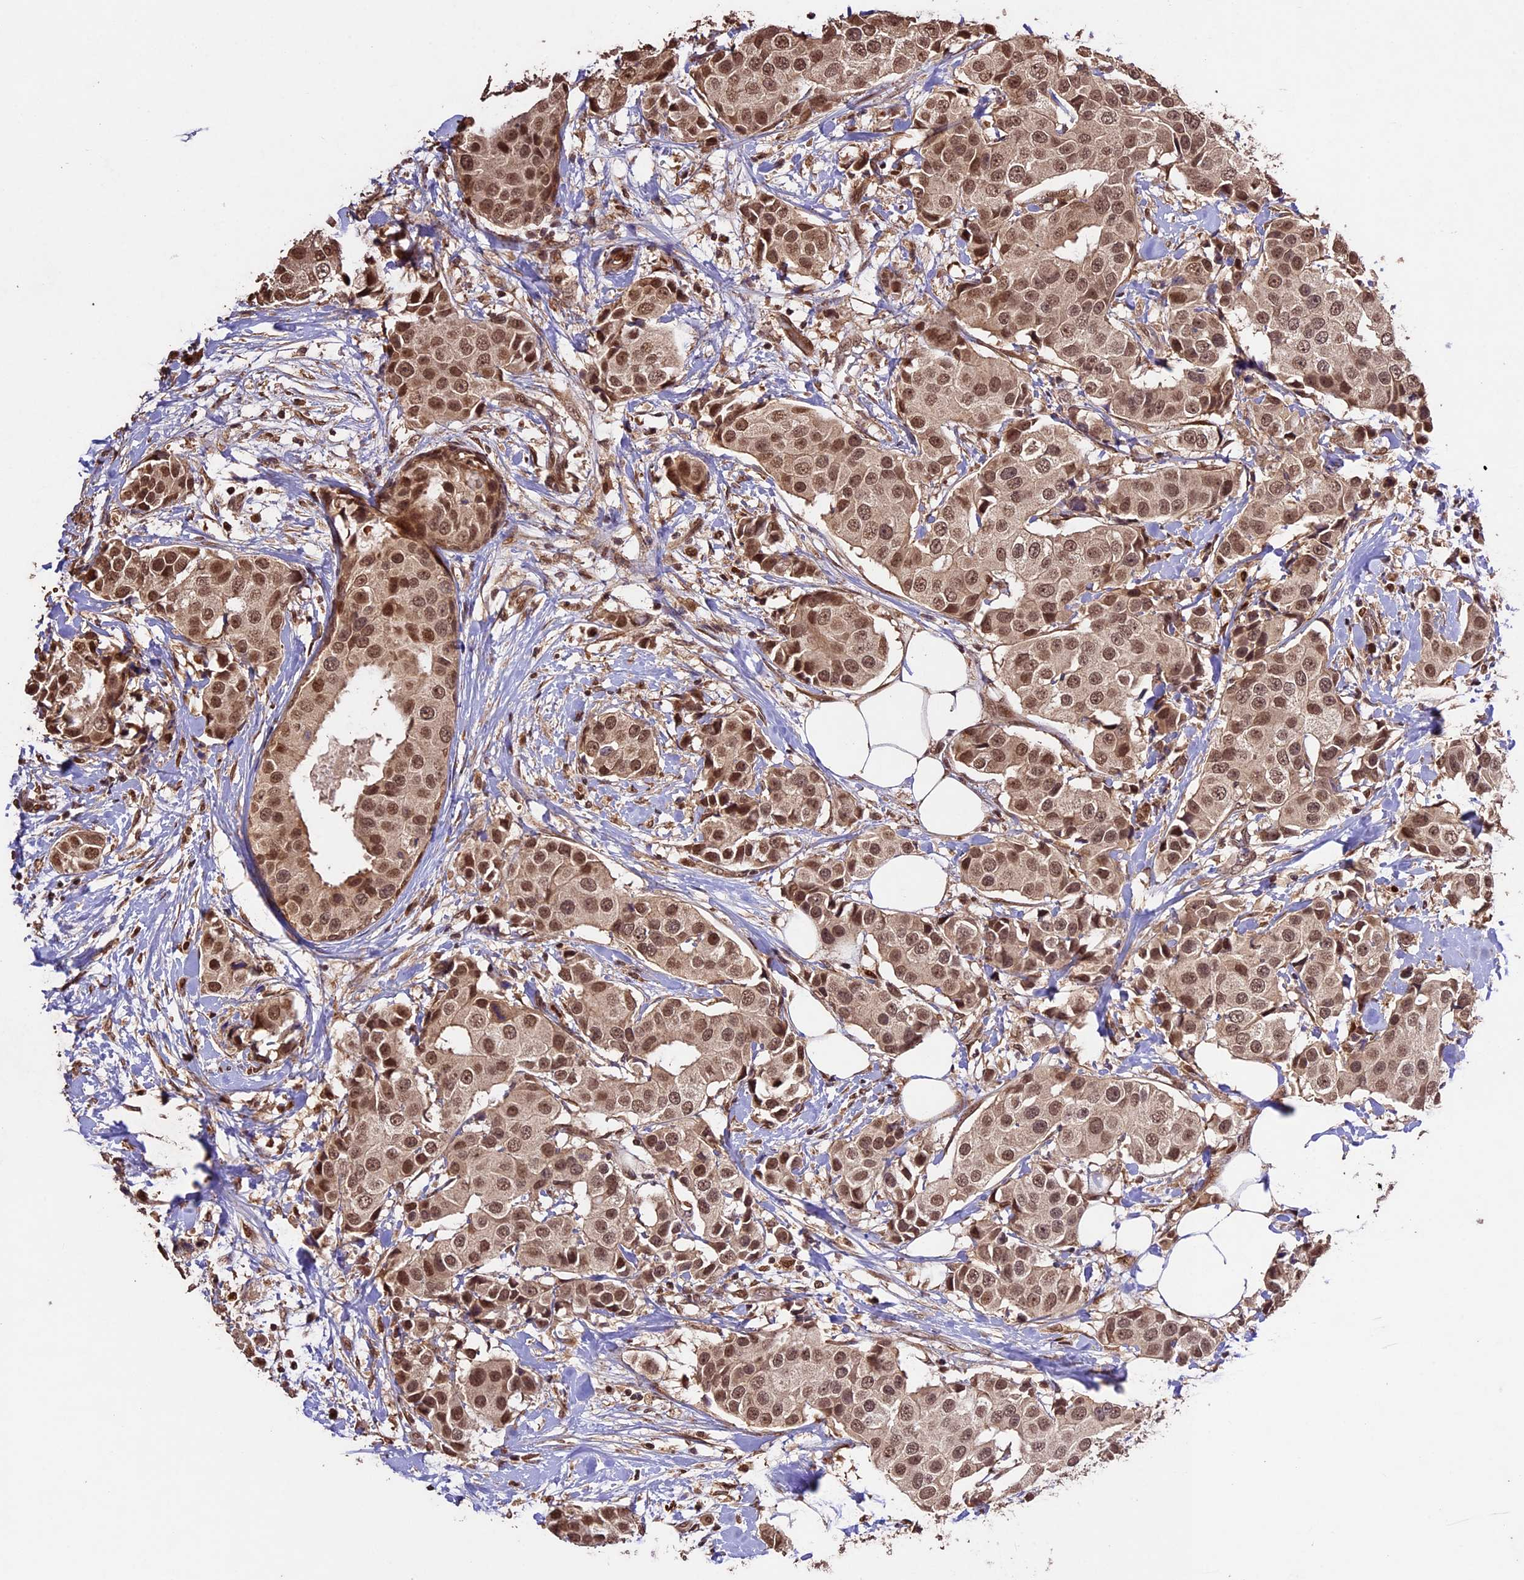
{"staining": {"intensity": "moderate", "quantity": ">75%", "location": "nuclear"}, "tissue": "breast cancer", "cell_type": "Tumor cells", "image_type": "cancer", "snomed": [{"axis": "morphology", "description": "Normal tissue, NOS"}, {"axis": "morphology", "description": "Duct carcinoma"}, {"axis": "topography", "description": "Breast"}], "caption": "A brown stain labels moderate nuclear positivity of a protein in human infiltrating ductal carcinoma (breast) tumor cells.", "gene": "CDKN2AIP", "patient": {"sex": "female", "age": 39}}